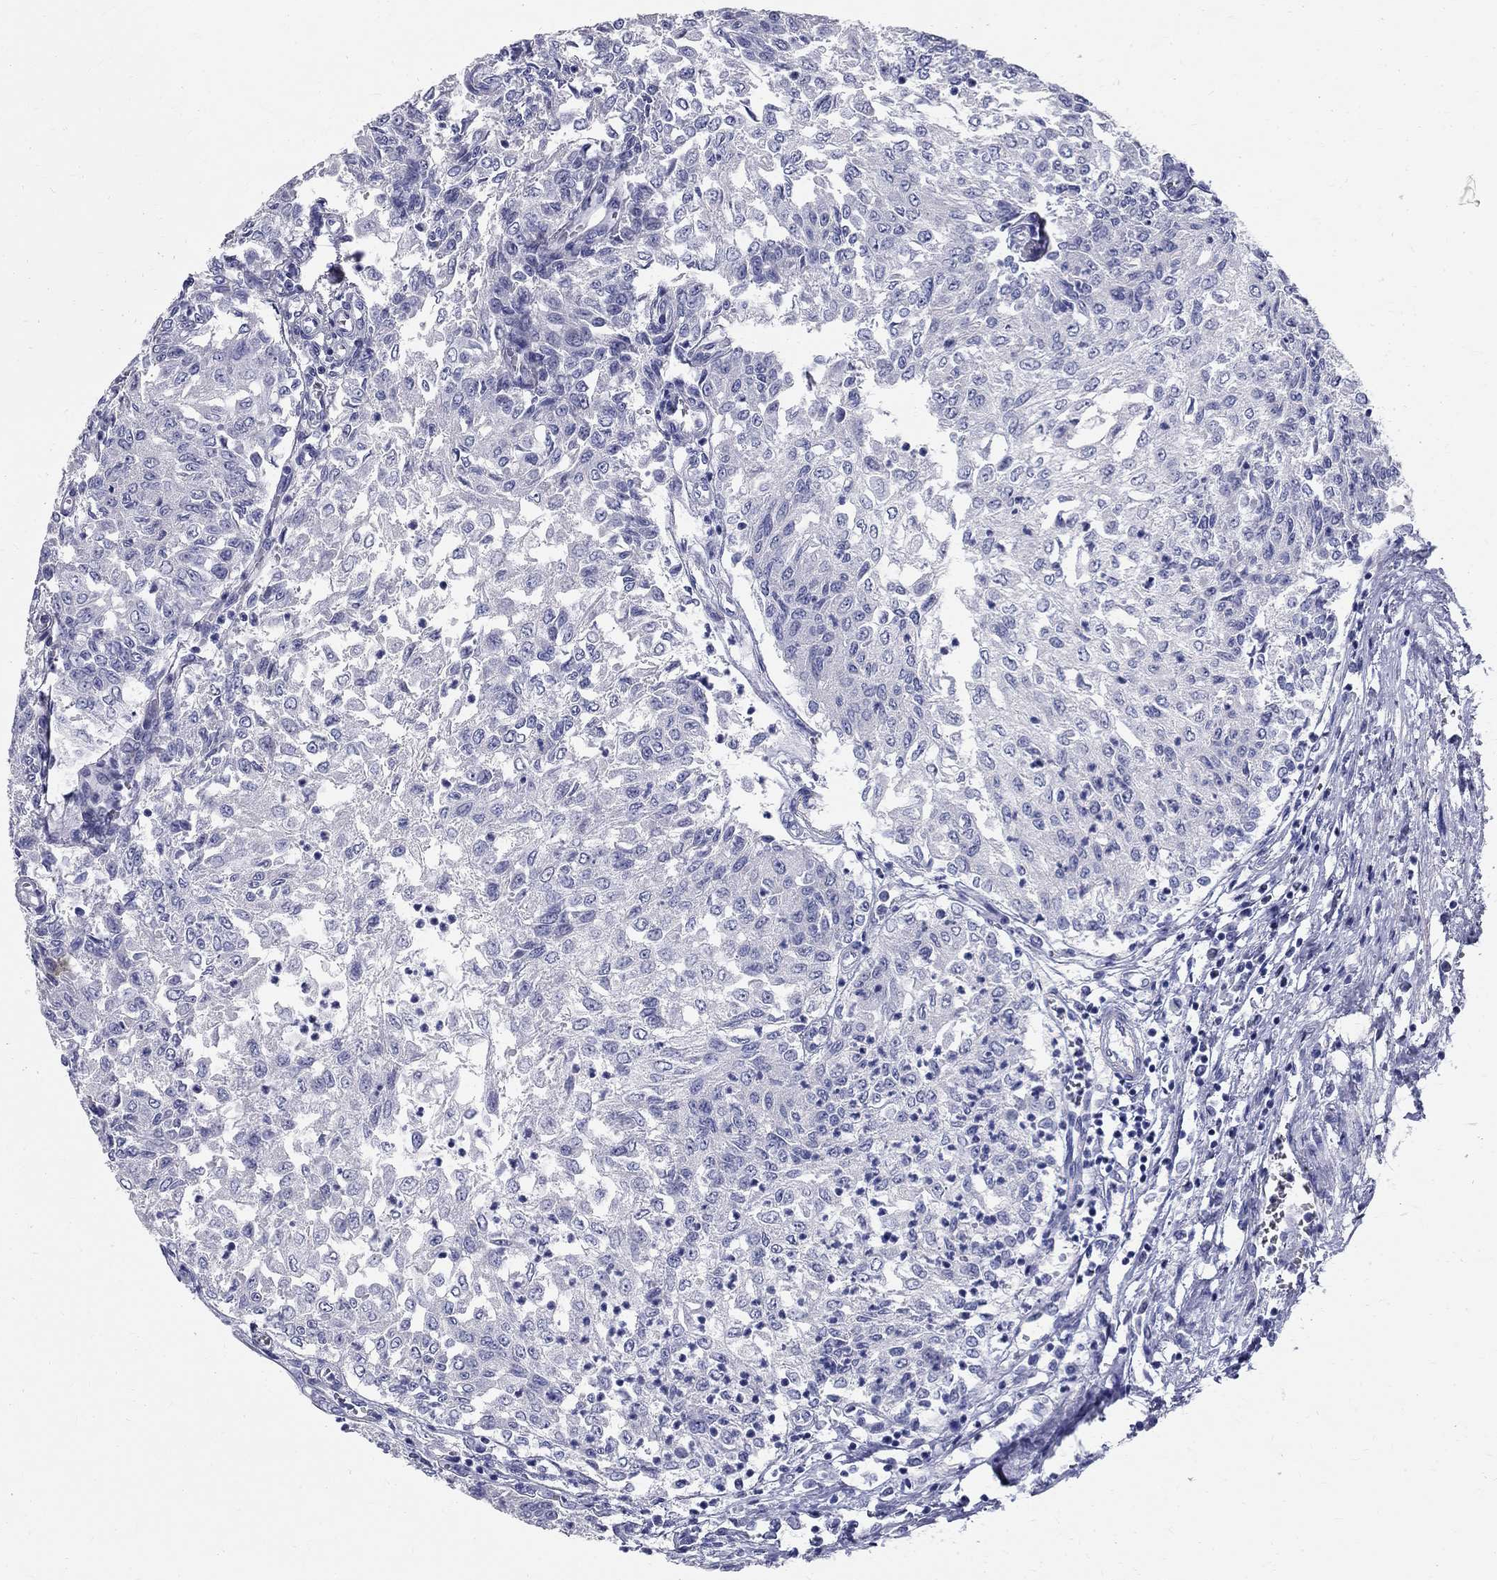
{"staining": {"intensity": "negative", "quantity": "none", "location": "none"}, "tissue": "urothelial cancer", "cell_type": "Tumor cells", "image_type": "cancer", "snomed": [{"axis": "morphology", "description": "Urothelial carcinoma, Low grade"}, {"axis": "topography", "description": "Urinary bladder"}], "caption": "This photomicrograph is of urothelial carcinoma (low-grade) stained with immunohistochemistry (IHC) to label a protein in brown with the nuclei are counter-stained blue. There is no expression in tumor cells.", "gene": "TGM4", "patient": {"sex": "male", "age": 78}}